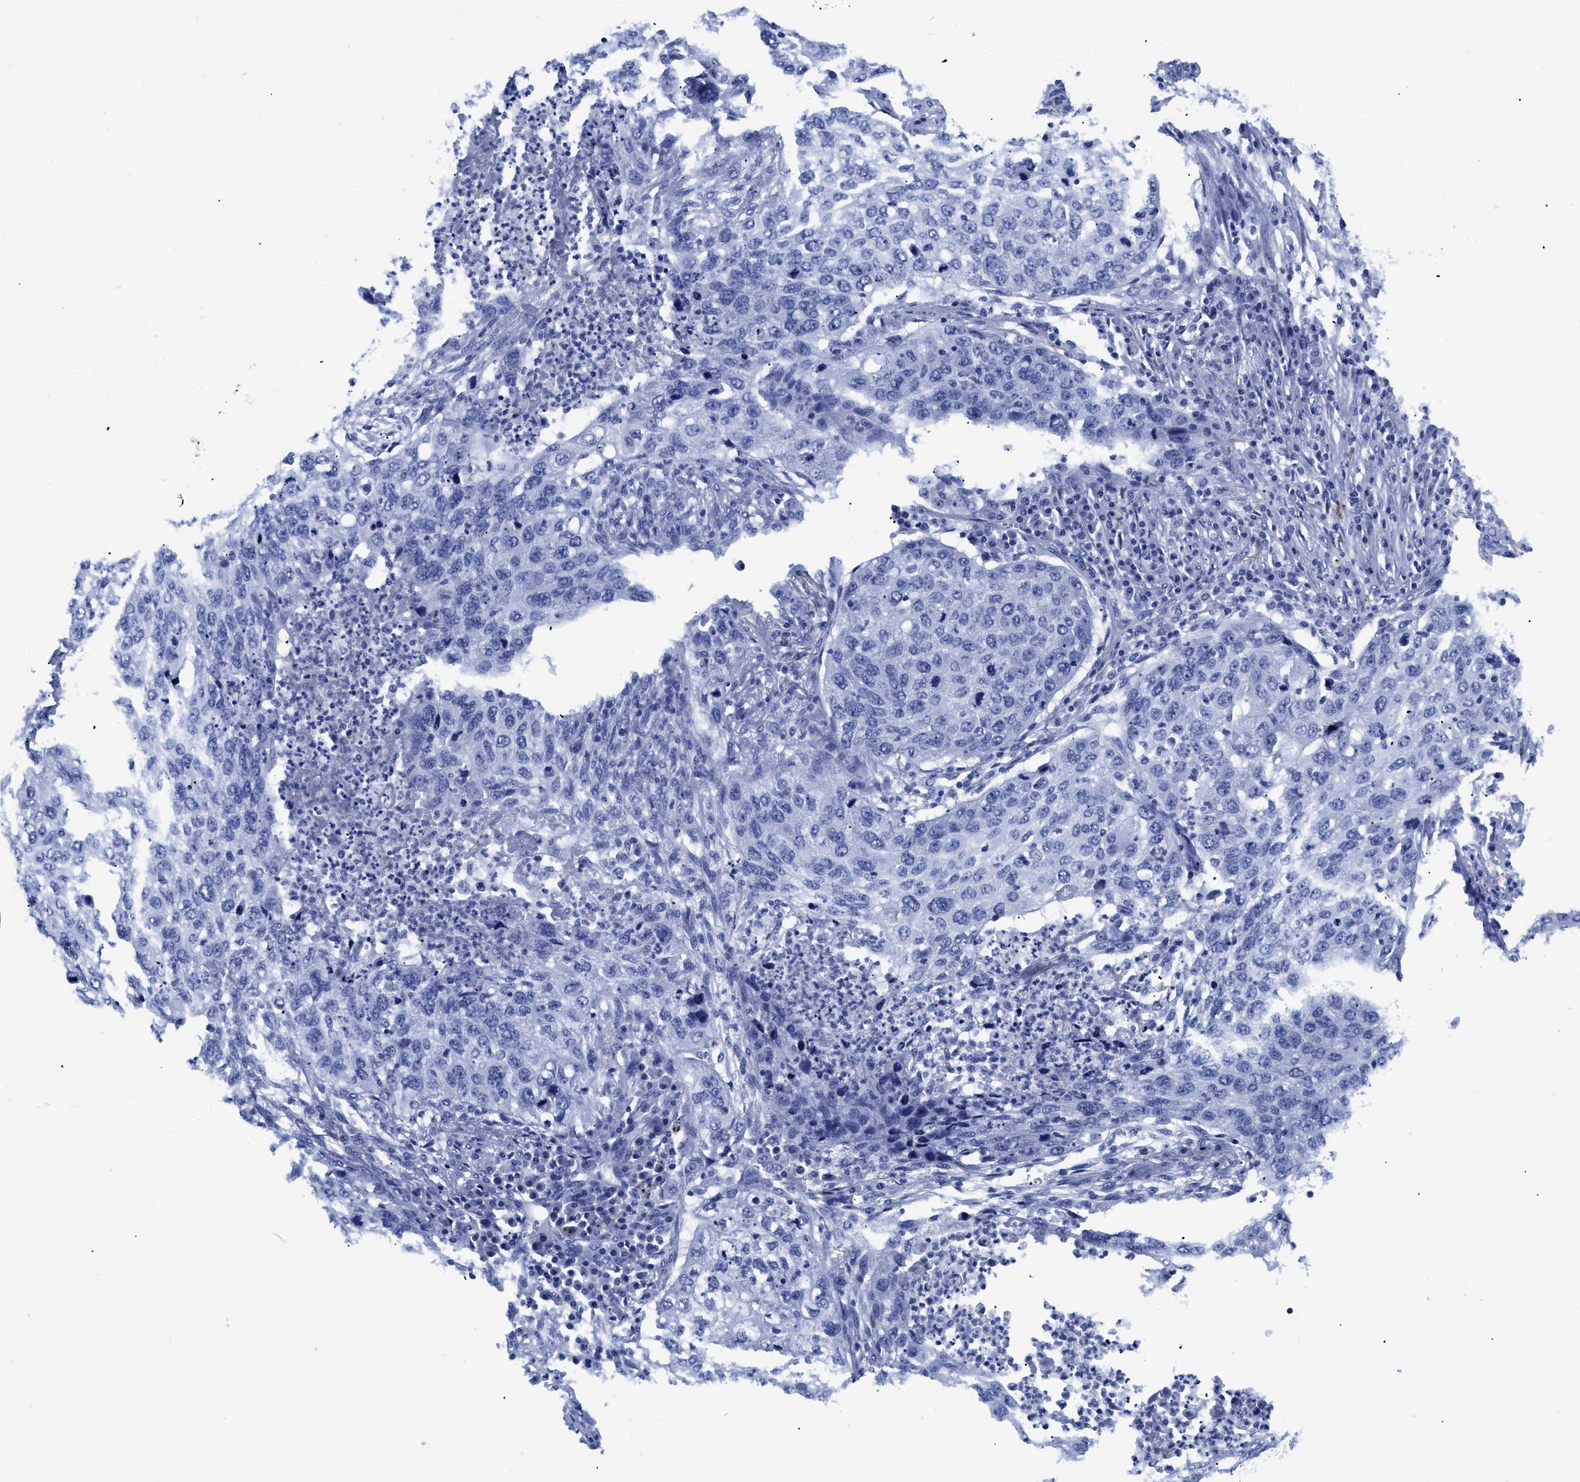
{"staining": {"intensity": "negative", "quantity": "none", "location": "none"}, "tissue": "lung cancer", "cell_type": "Tumor cells", "image_type": "cancer", "snomed": [{"axis": "morphology", "description": "Squamous cell carcinoma, NOS"}, {"axis": "topography", "description": "Lung"}], "caption": "Photomicrograph shows no significant protein staining in tumor cells of lung squamous cell carcinoma. Nuclei are stained in blue.", "gene": "TREML1", "patient": {"sex": "female", "age": 63}}